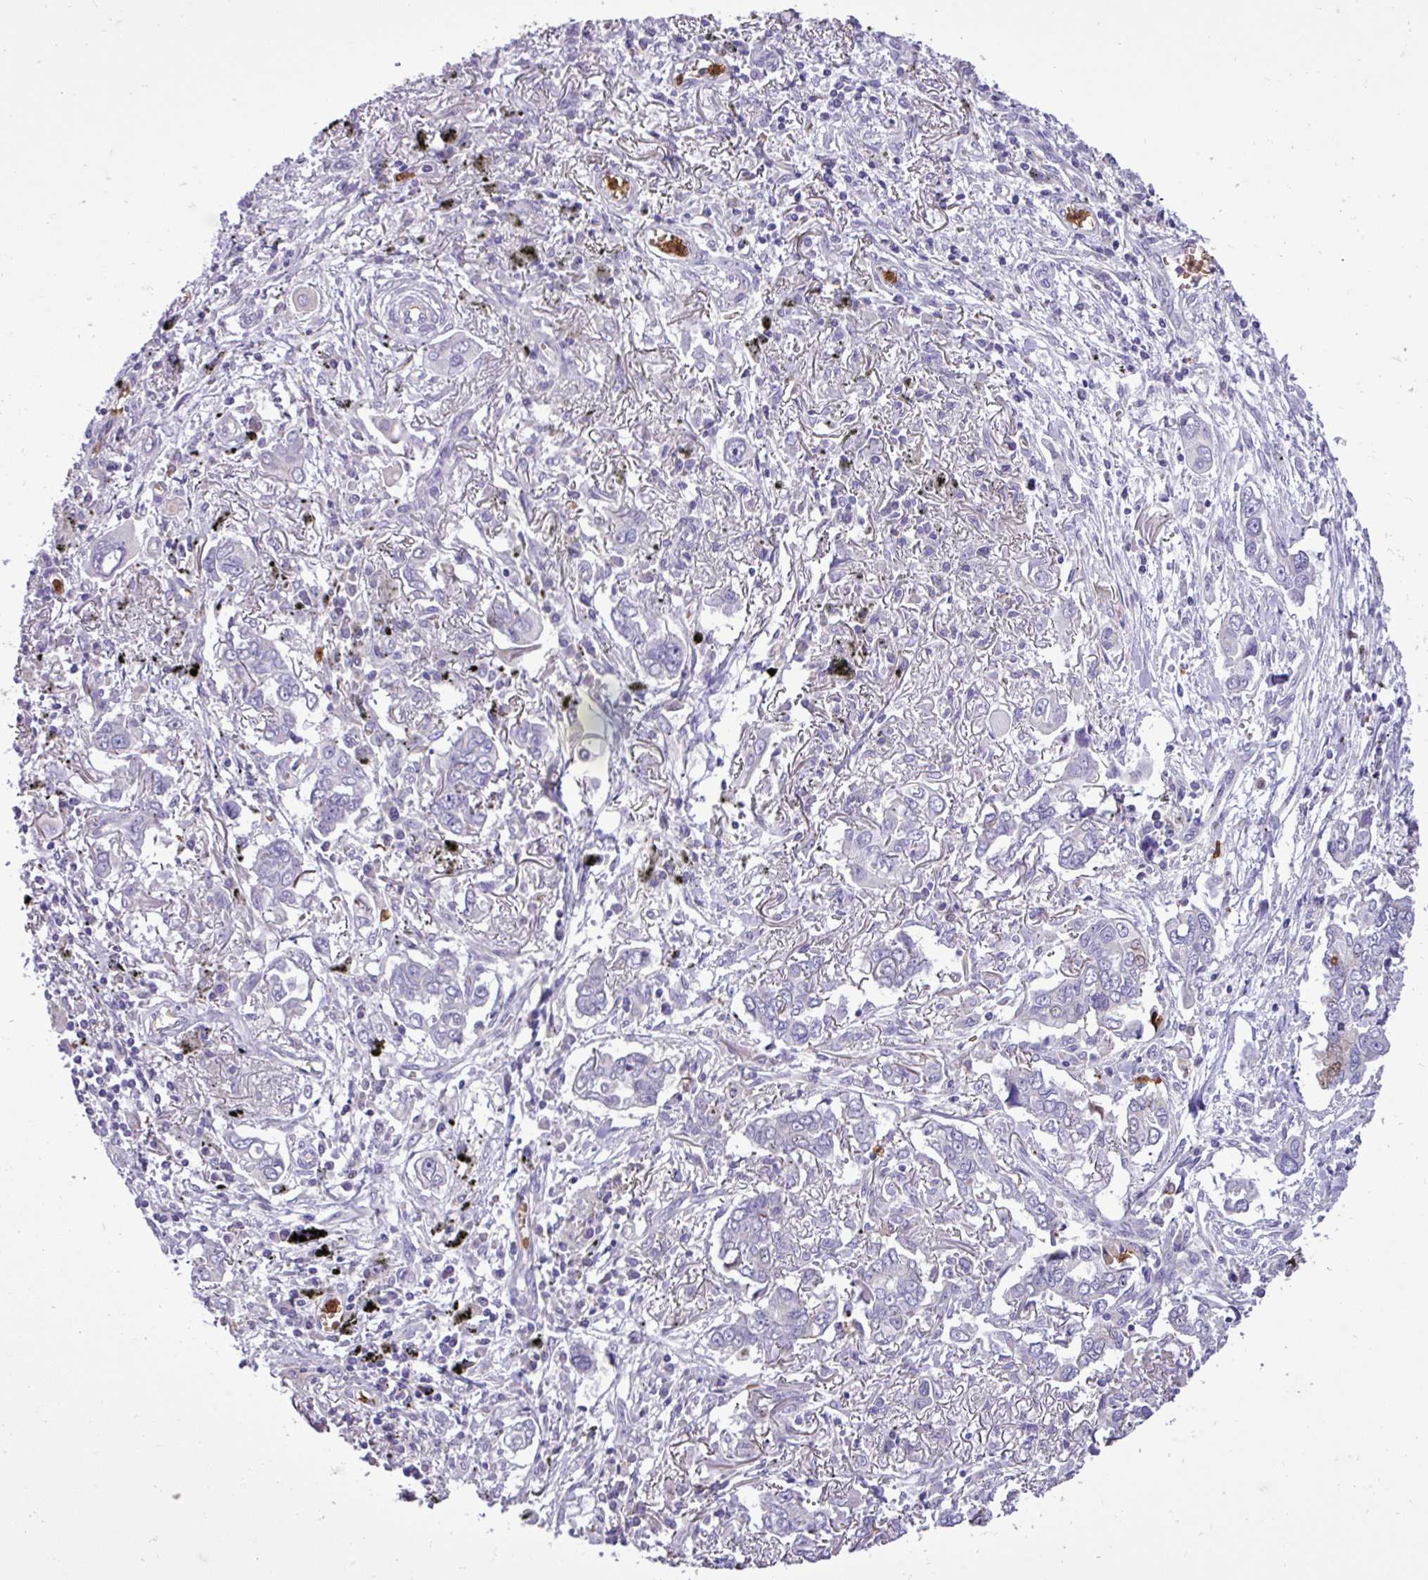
{"staining": {"intensity": "negative", "quantity": "none", "location": "none"}, "tissue": "lung cancer", "cell_type": "Tumor cells", "image_type": "cancer", "snomed": [{"axis": "morphology", "description": "Adenocarcinoma, NOS"}, {"axis": "topography", "description": "Lung"}], "caption": "DAB immunohistochemical staining of lung cancer reveals no significant expression in tumor cells.", "gene": "MGAT4B", "patient": {"sex": "male", "age": 76}}